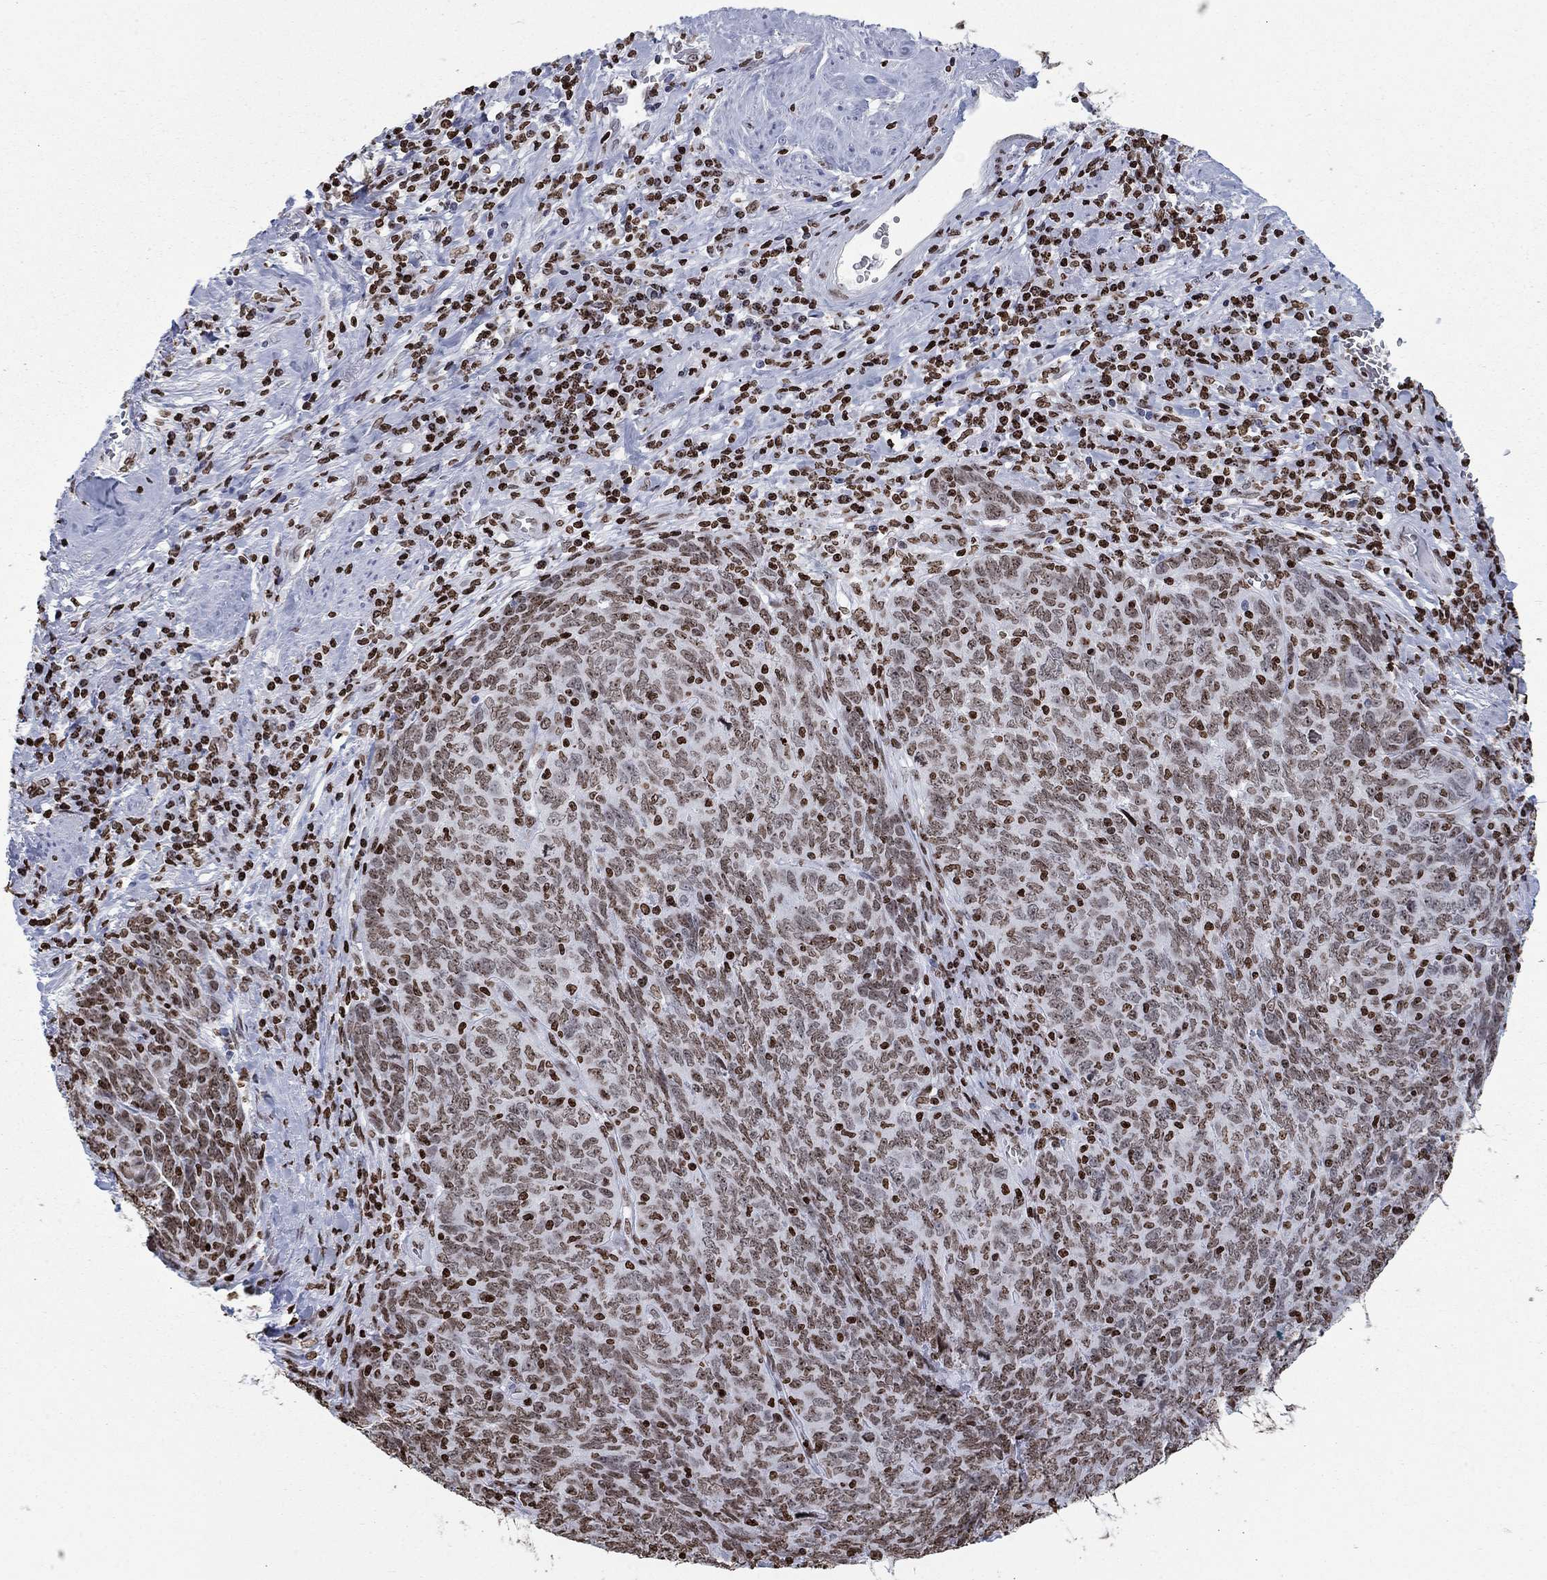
{"staining": {"intensity": "moderate", "quantity": "25%-75%", "location": "nuclear"}, "tissue": "skin cancer", "cell_type": "Tumor cells", "image_type": "cancer", "snomed": [{"axis": "morphology", "description": "Squamous cell carcinoma, NOS"}, {"axis": "topography", "description": "Skin"}, {"axis": "topography", "description": "Anal"}], "caption": "Immunohistochemistry photomicrograph of neoplastic tissue: human skin cancer (squamous cell carcinoma) stained using IHC shows medium levels of moderate protein expression localized specifically in the nuclear of tumor cells, appearing as a nuclear brown color.", "gene": "H1-5", "patient": {"sex": "female", "age": 51}}